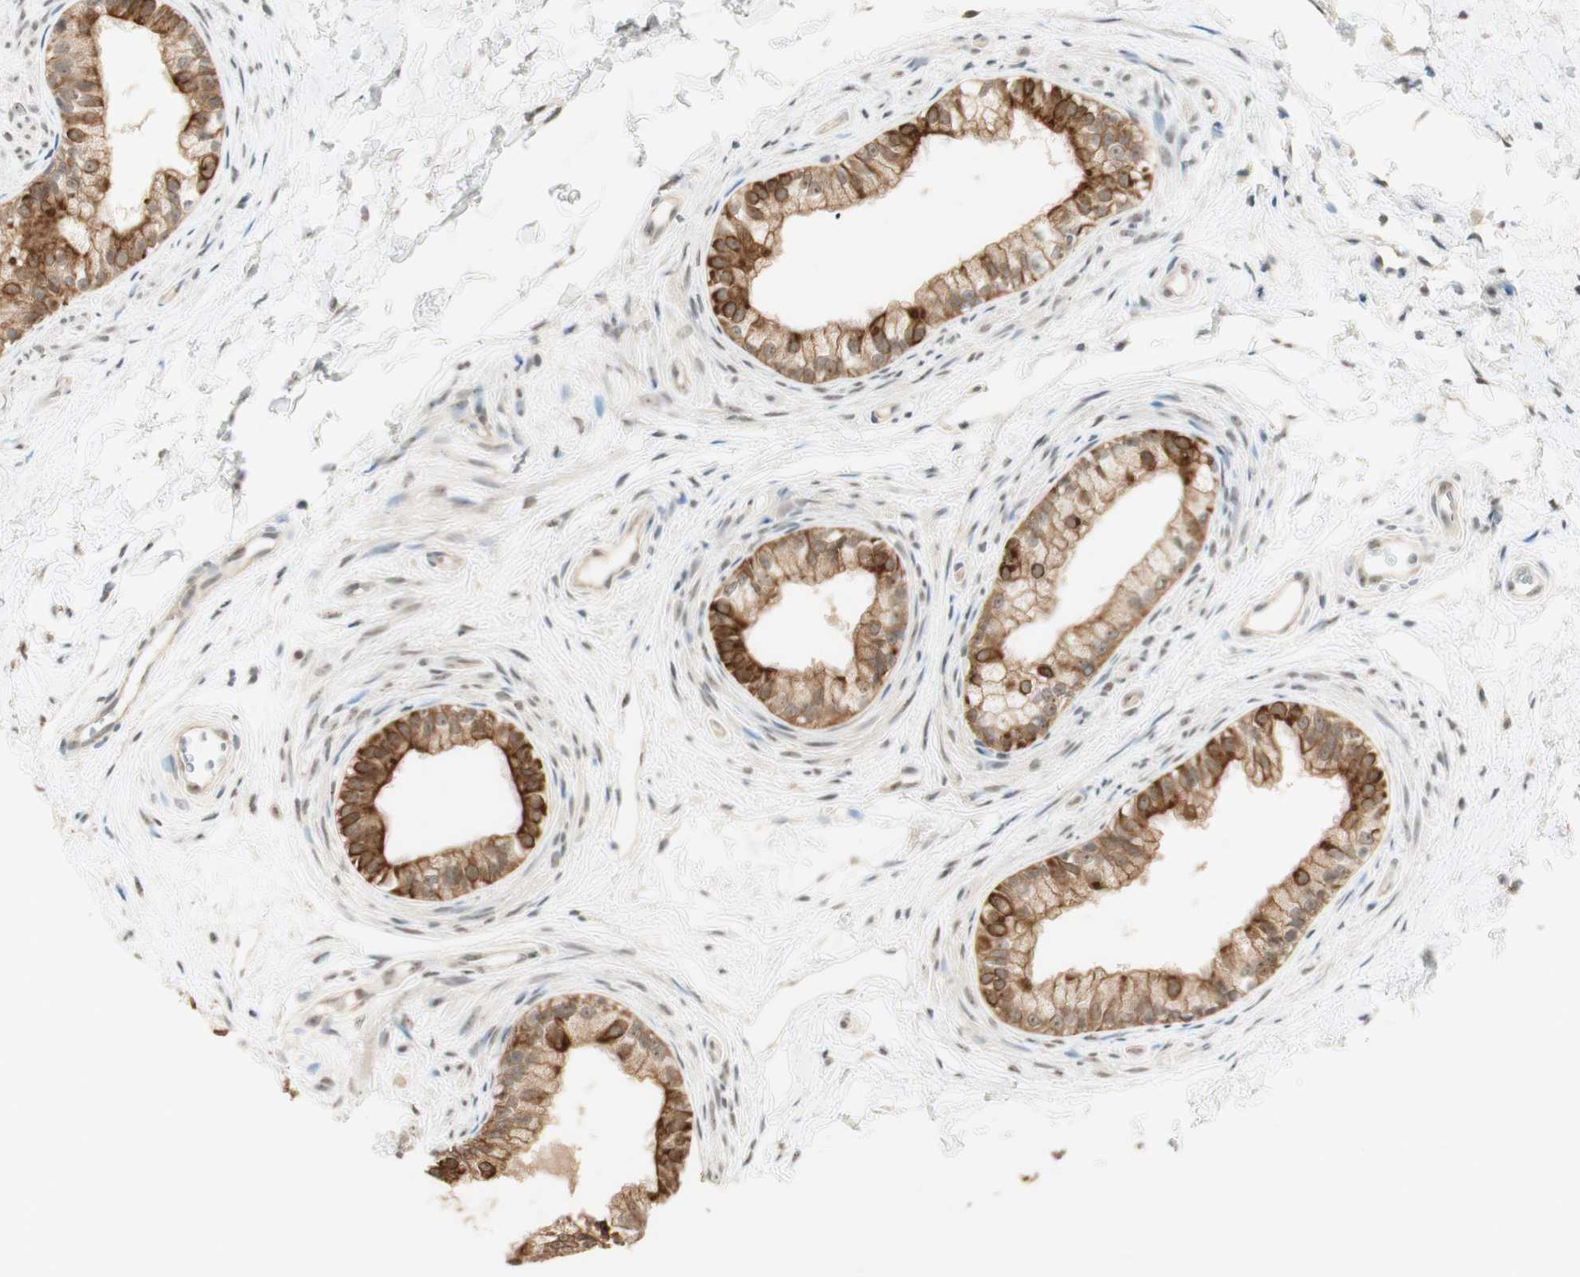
{"staining": {"intensity": "moderate", "quantity": ">75%", "location": "cytoplasmic/membranous"}, "tissue": "epididymis", "cell_type": "Glandular cells", "image_type": "normal", "snomed": [{"axis": "morphology", "description": "Normal tissue, NOS"}, {"axis": "topography", "description": "Epididymis"}], "caption": "IHC photomicrograph of normal epididymis stained for a protein (brown), which exhibits medium levels of moderate cytoplasmic/membranous positivity in about >75% of glandular cells.", "gene": "SPINT2", "patient": {"sex": "male", "age": 56}}